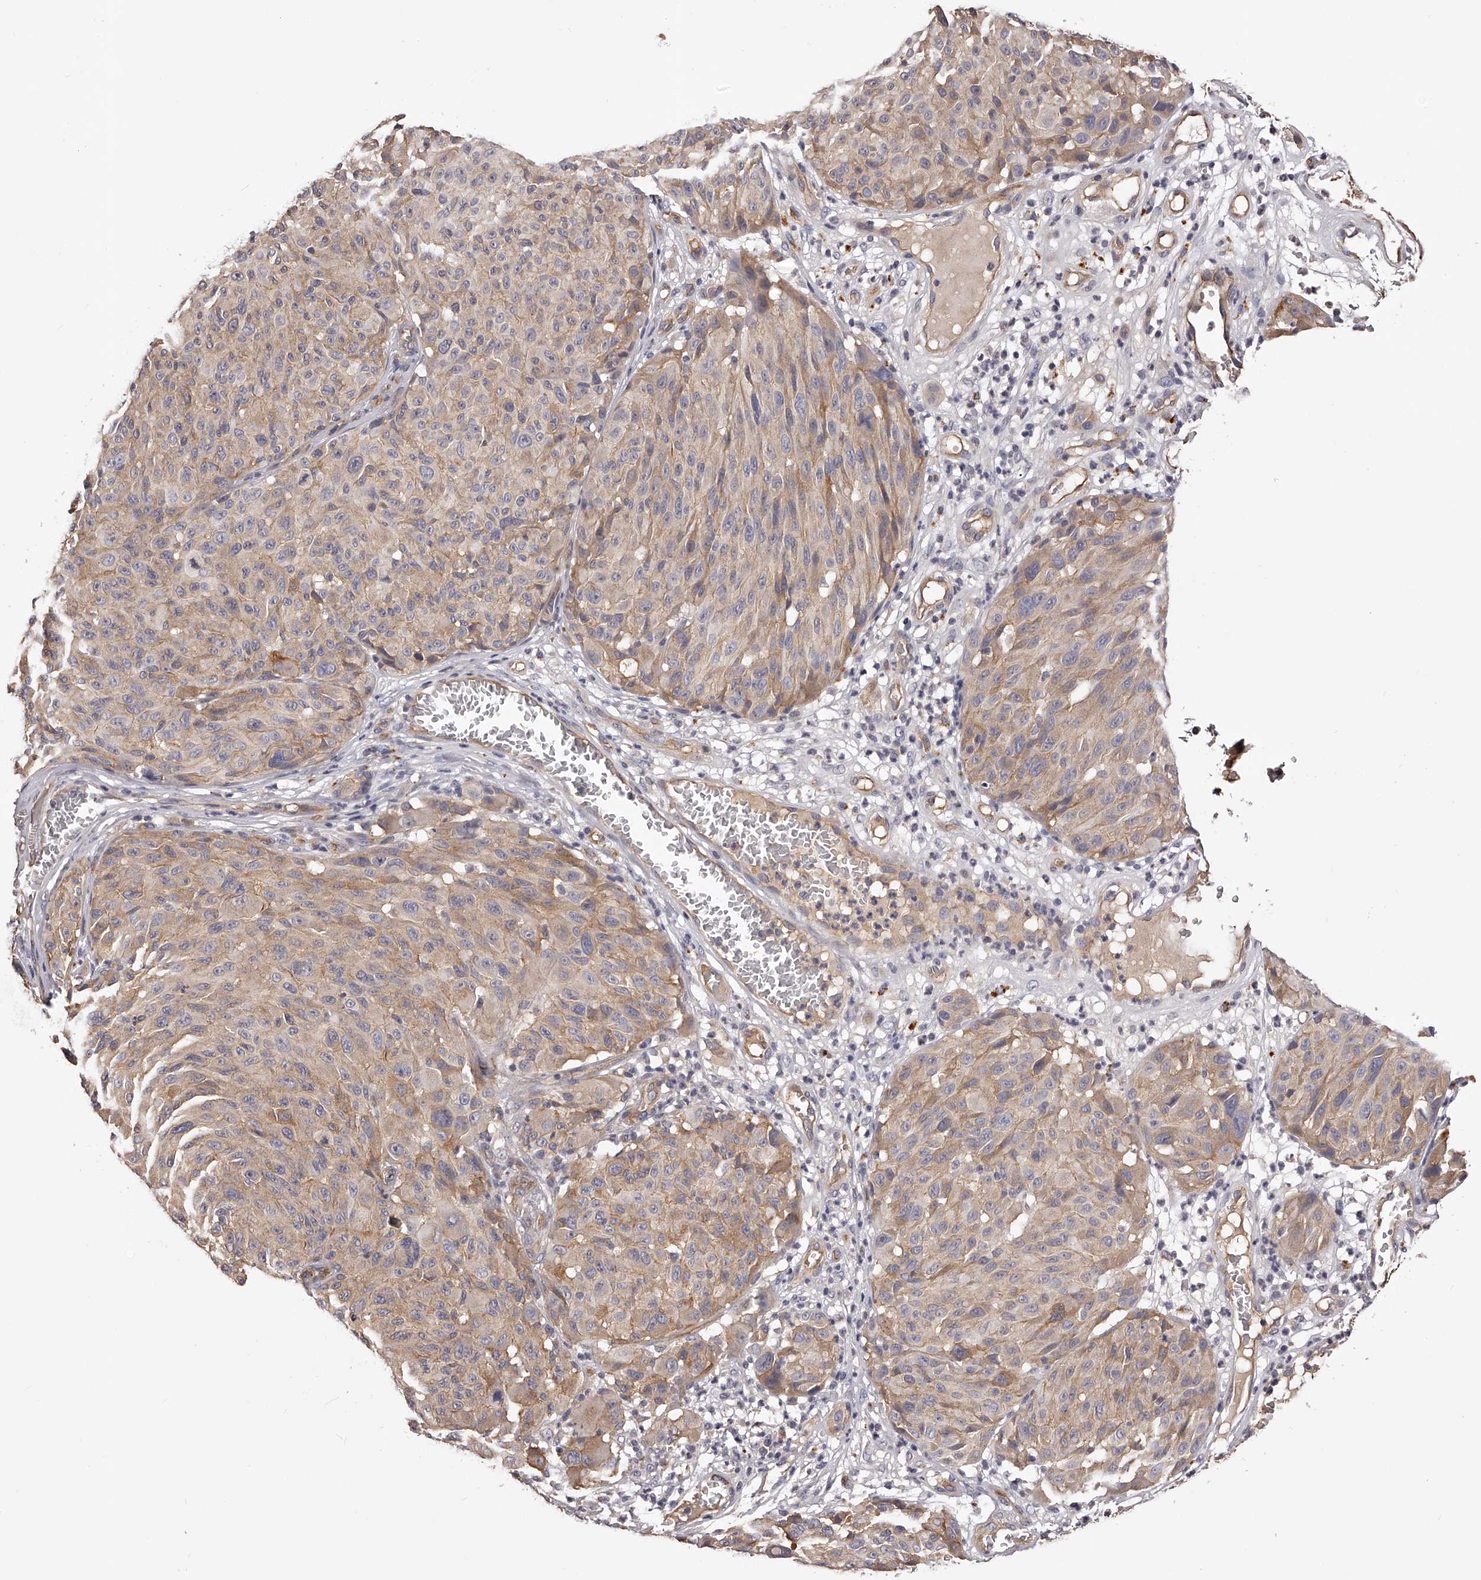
{"staining": {"intensity": "weak", "quantity": "<25%", "location": "cytoplasmic/membranous"}, "tissue": "melanoma", "cell_type": "Tumor cells", "image_type": "cancer", "snomed": [{"axis": "morphology", "description": "Malignant melanoma, NOS"}, {"axis": "topography", "description": "Skin"}], "caption": "The immunohistochemistry (IHC) histopathology image has no significant expression in tumor cells of malignant melanoma tissue.", "gene": "LTV1", "patient": {"sex": "male", "age": 83}}